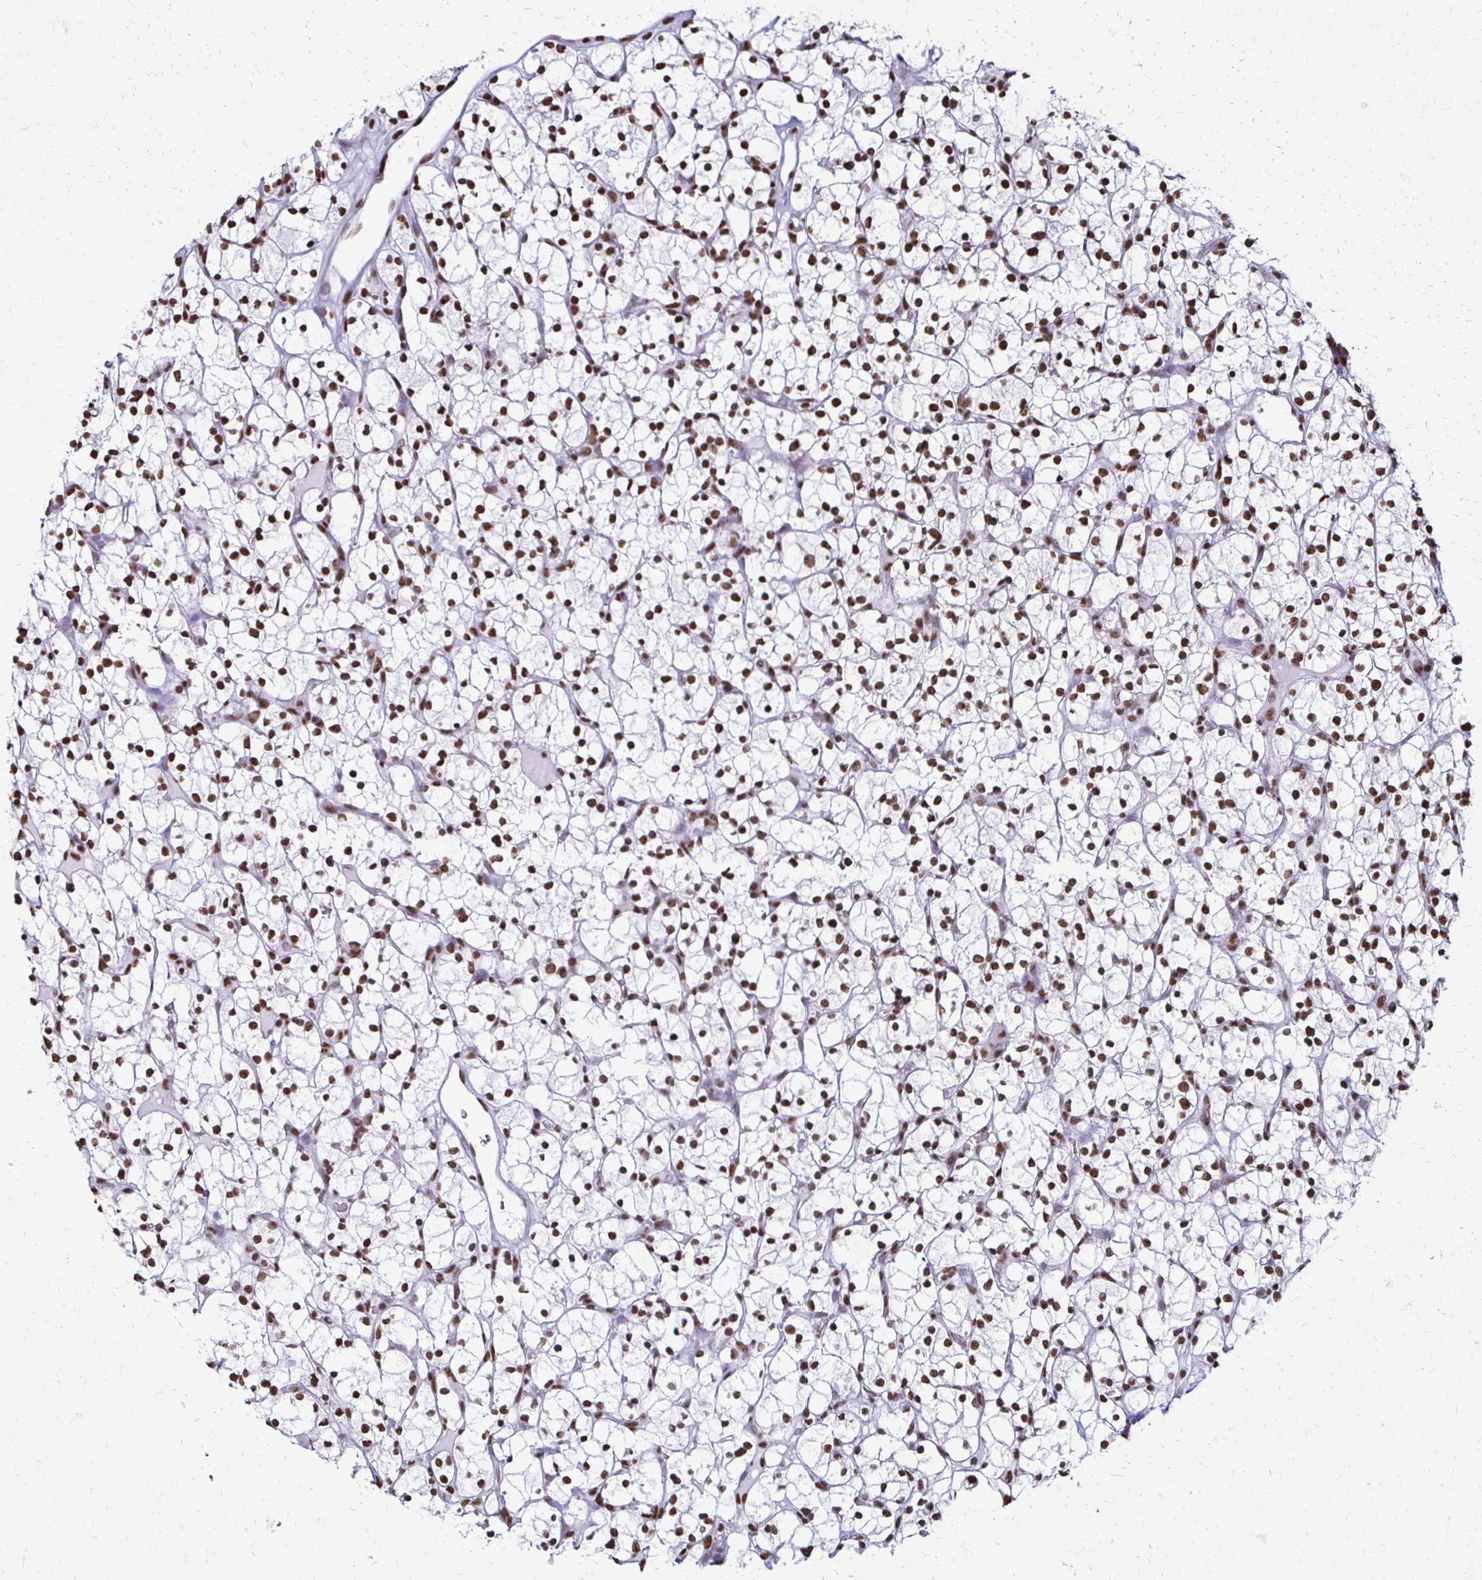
{"staining": {"intensity": "strong", "quantity": ">75%", "location": "nuclear"}, "tissue": "renal cancer", "cell_type": "Tumor cells", "image_type": "cancer", "snomed": [{"axis": "morphology", "description": "Adenocarcinoma, NOS"}, {"axis": "topography", "description": "Kidney"}], "caption": "Adenocarcinoma (renal) was stained to show a protein in brown. There is high levels of strong nuclear positivity in approximately >75% of tumor cells.", "gene": "NONO", "patient": {"sex": "female", "age": 64}}